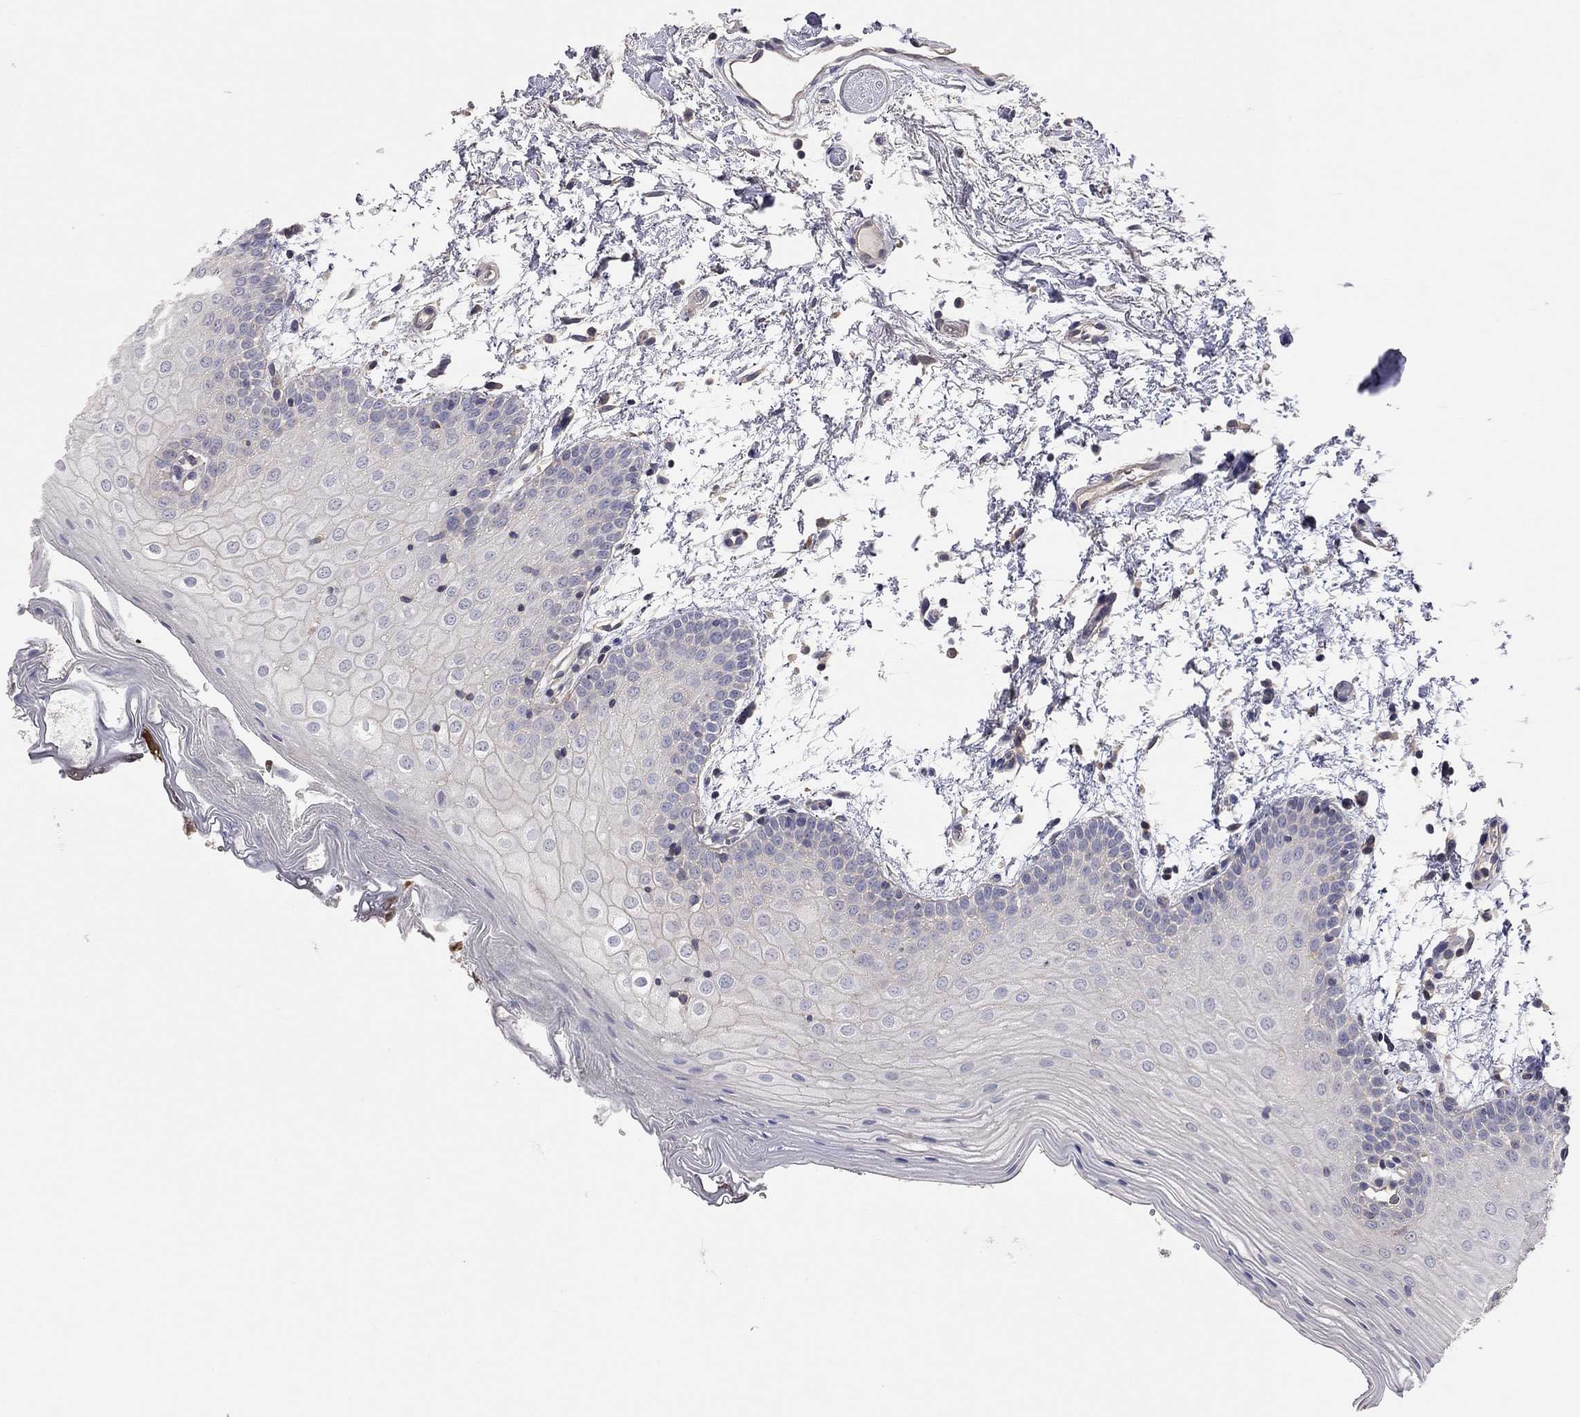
{"staining": {"intensity": "negative", "quantity": "none", "location": "none"}, "tissue": "oral mucosa", "cell_type": "Squamous epithelial cells", "image_type": "normal", "snomed": [{"axis": "morphology", "description": "Normal tissue, NOS"}, {"axis": "topography", "description": "Oral tissue"}, {"axis": "topography", "description": "Tounge, NOS"}], "caption": "Immunohistochemistry of unremarkable oral mucosa exhibits no staining in squamous epithelial cells. Nuclei are stained in blue.", "gene": "KCNB1", "patient": {"sex": "female", "age": 86}}